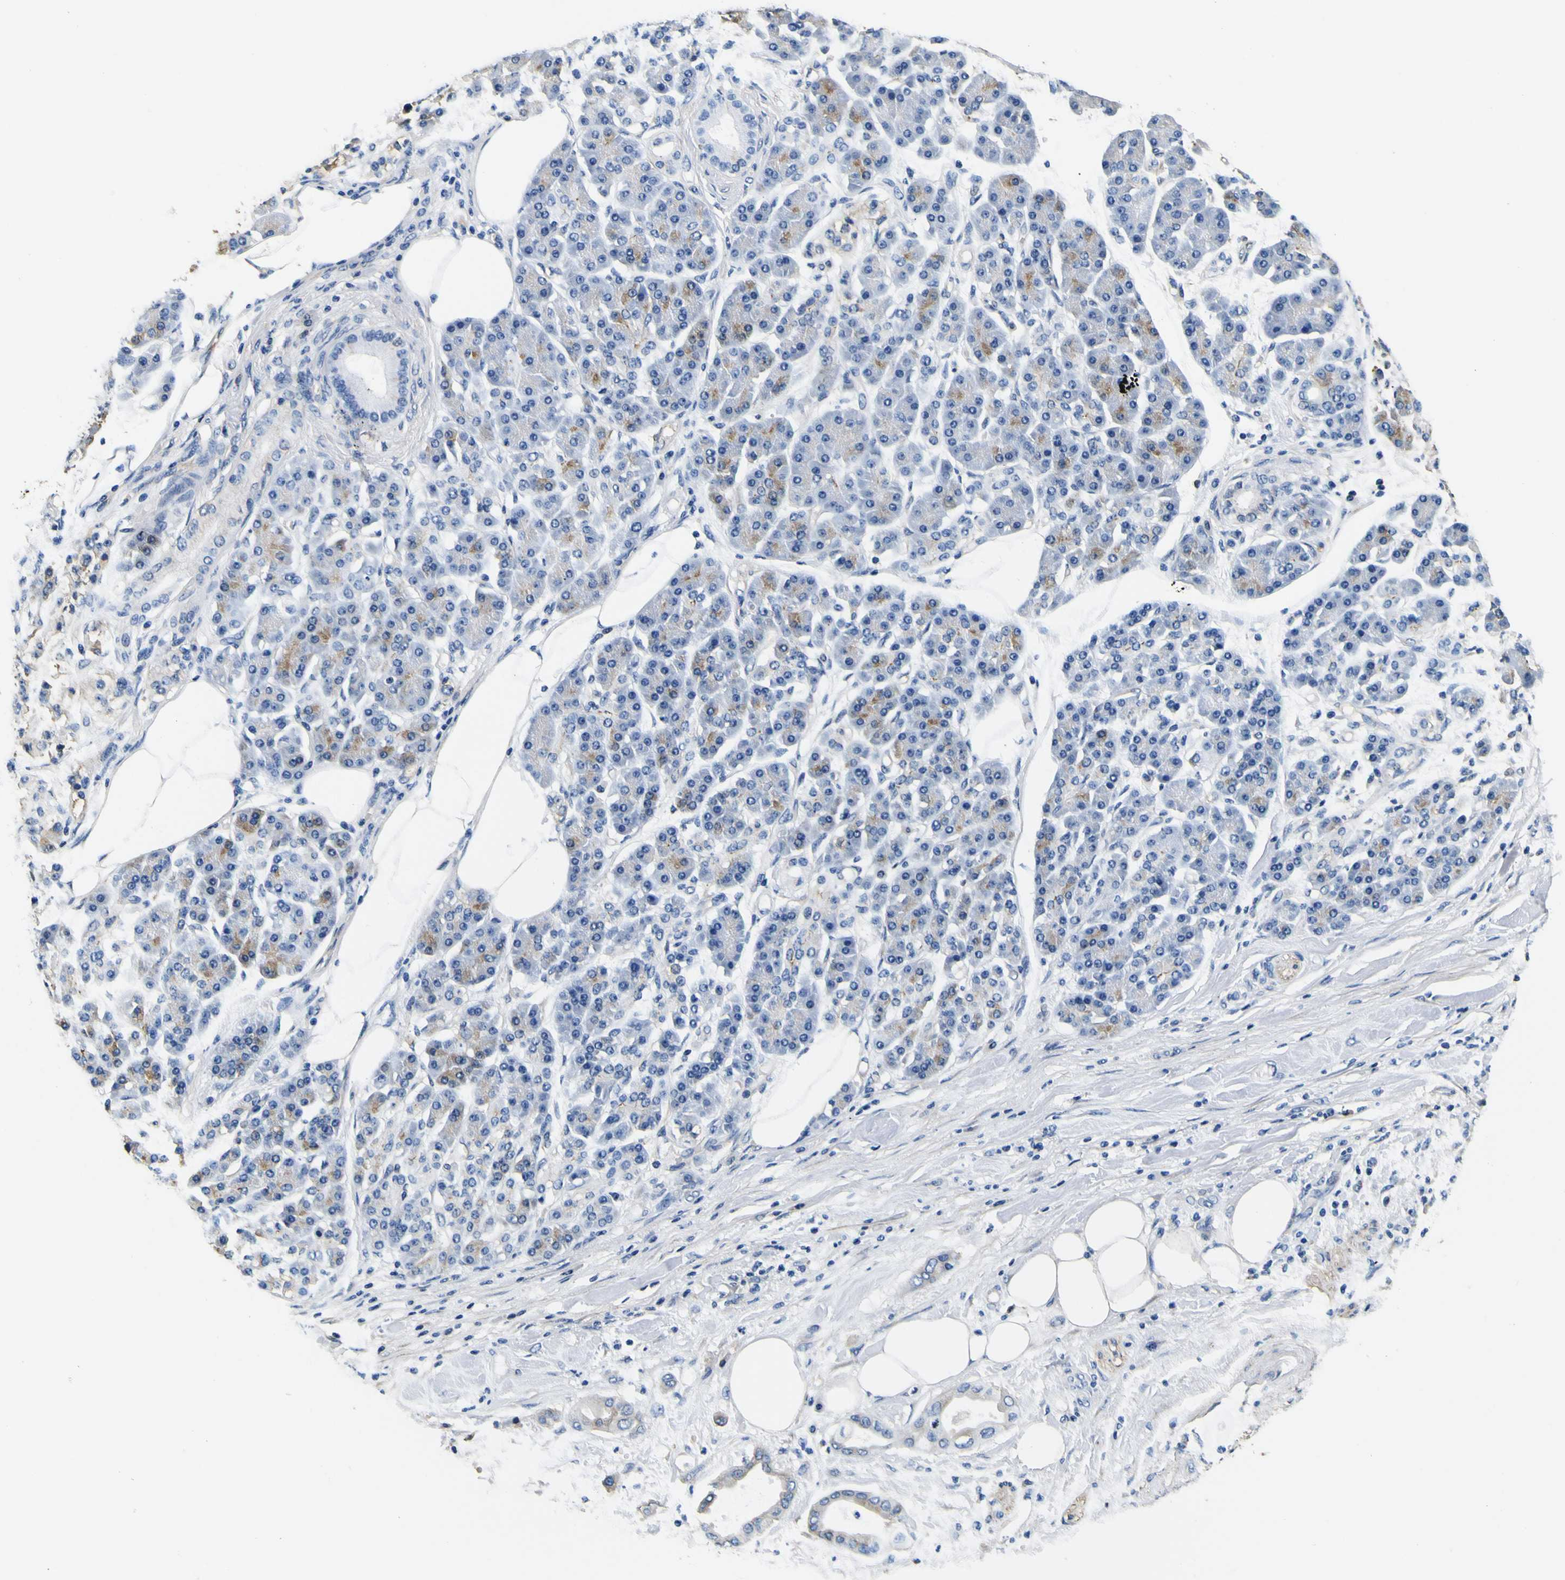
{"staining": {"intensity": "weak", "quantity": "<25%", "location": "cytoplasmic/membranous"}, "tissue": "pancreatic cancer", "cell_type": "Tumor cells", "image_type": "cancer", "snomed": [{"axis": "morphology", "description": "Adenocarcinoma, NOS"}, {"axis": "morphology", "description": "Adenocarcinoma, metastatic, NOS"}, {"axis": "topography", "description": "Lymph node"}, {"axis": "topography", "description": "Pancreas"}, {"axis": "topography", "description": "Duodenum"}], "caption": "A micrograph of human pancreatic cancer (adenocarcinoma) is negative for staining in tumor cells.", "gene": "TUBA1B", "patient": {"sex": "female", "age": 64}}